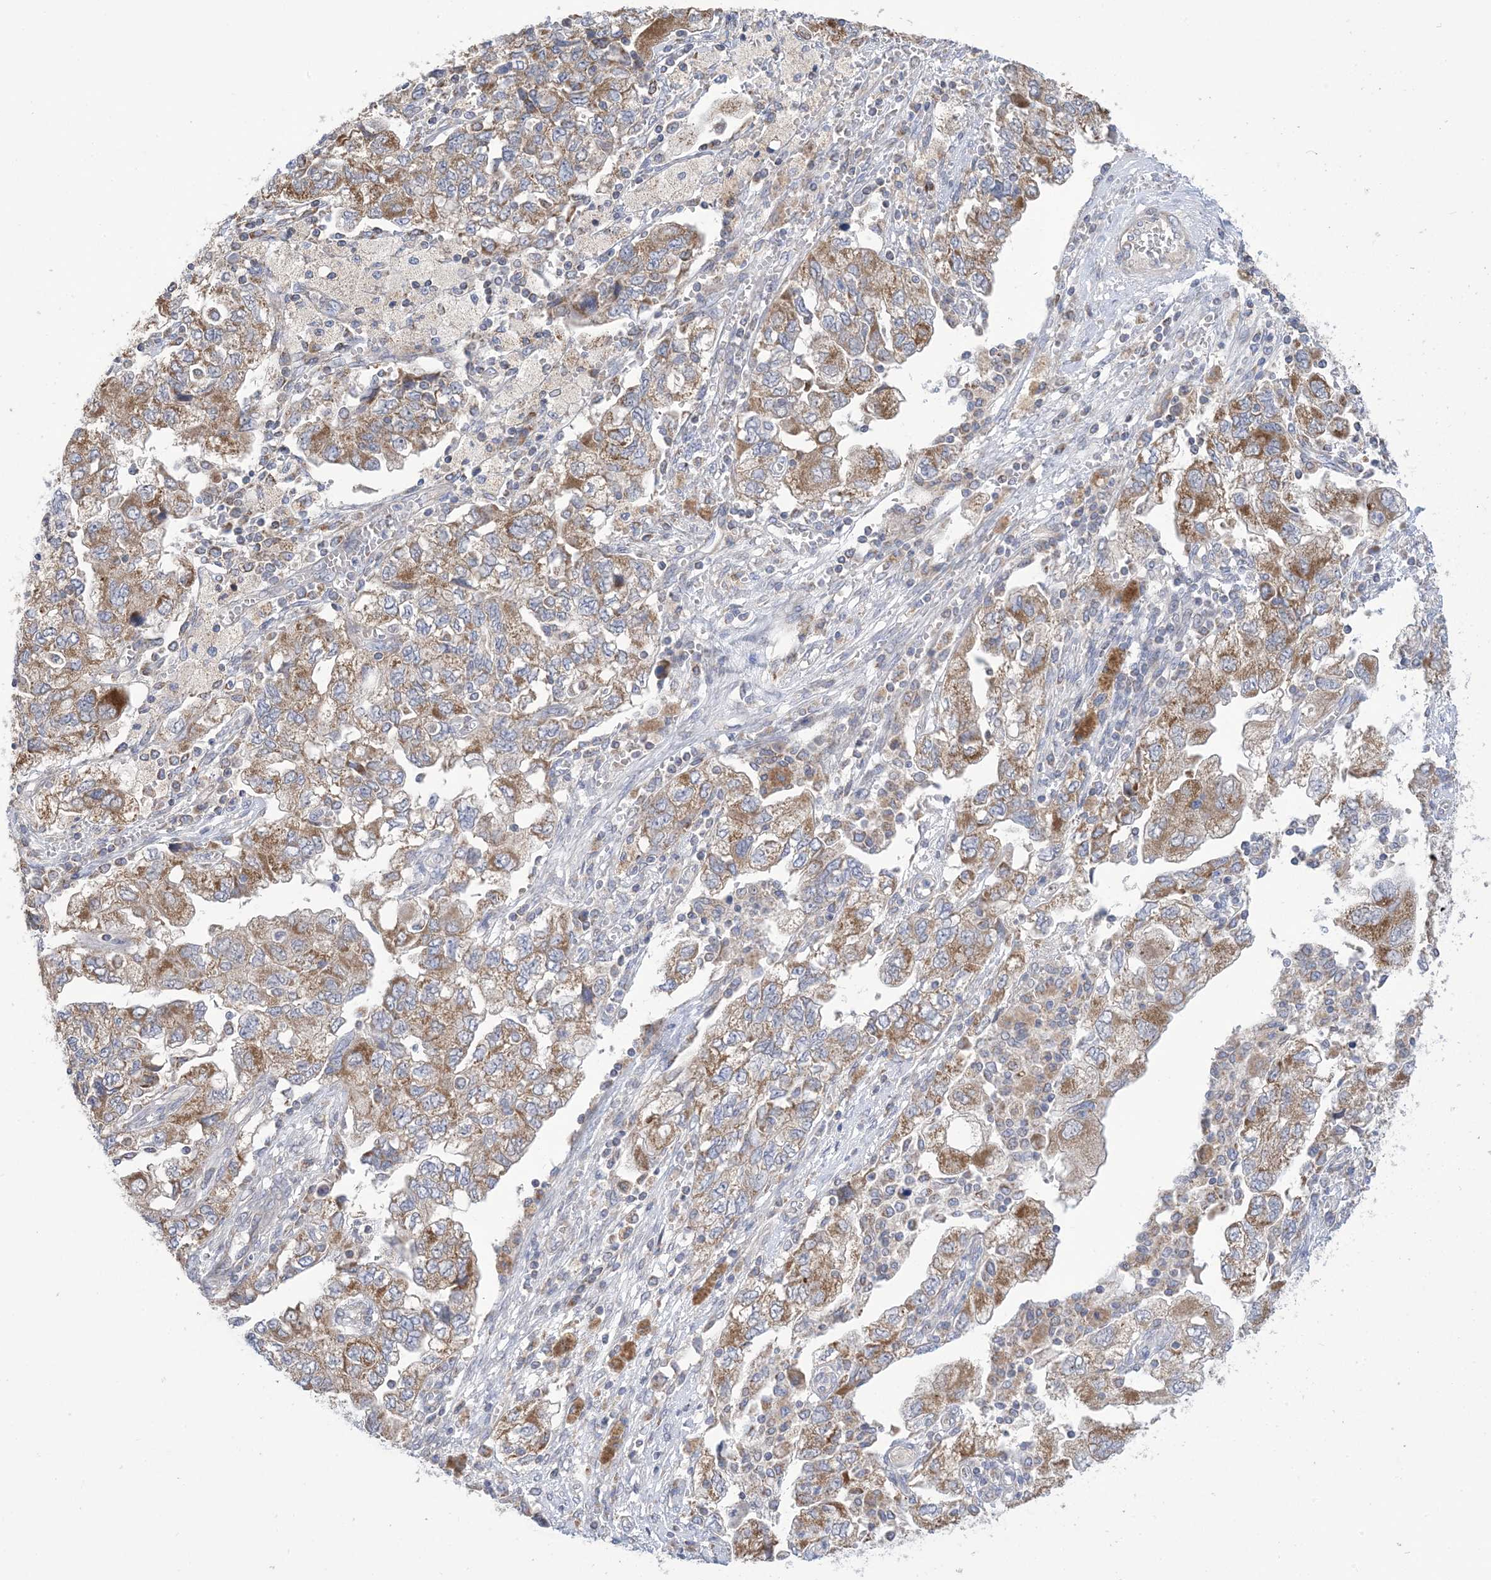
{"staining": {"intensity": "moderate", "quantity": ">75%", "location": "cytoplasmic/membranous"}, "tissue": "ovarian cancer", "cell_type": "Tumor cells", "image_type": "cancer", "snomed": [{"axis": "morphology", "description": "Carcinoma, NOS"}, {"axis": "morphology", "description": "Cystadenocarcinoma, serous, NOS"}, {"axis": "topography", "description": "Ovary"}], "caption": "This image reveals immunohistochemistry staining of ovarian cancer (serous cystadenocarcinoma), with medium moderate cytoplasmic/membranous positivity in approximately >75% of tumor cells.", "gene": "CLEC16A", "patient": {"sex": "female", "age": 69}}